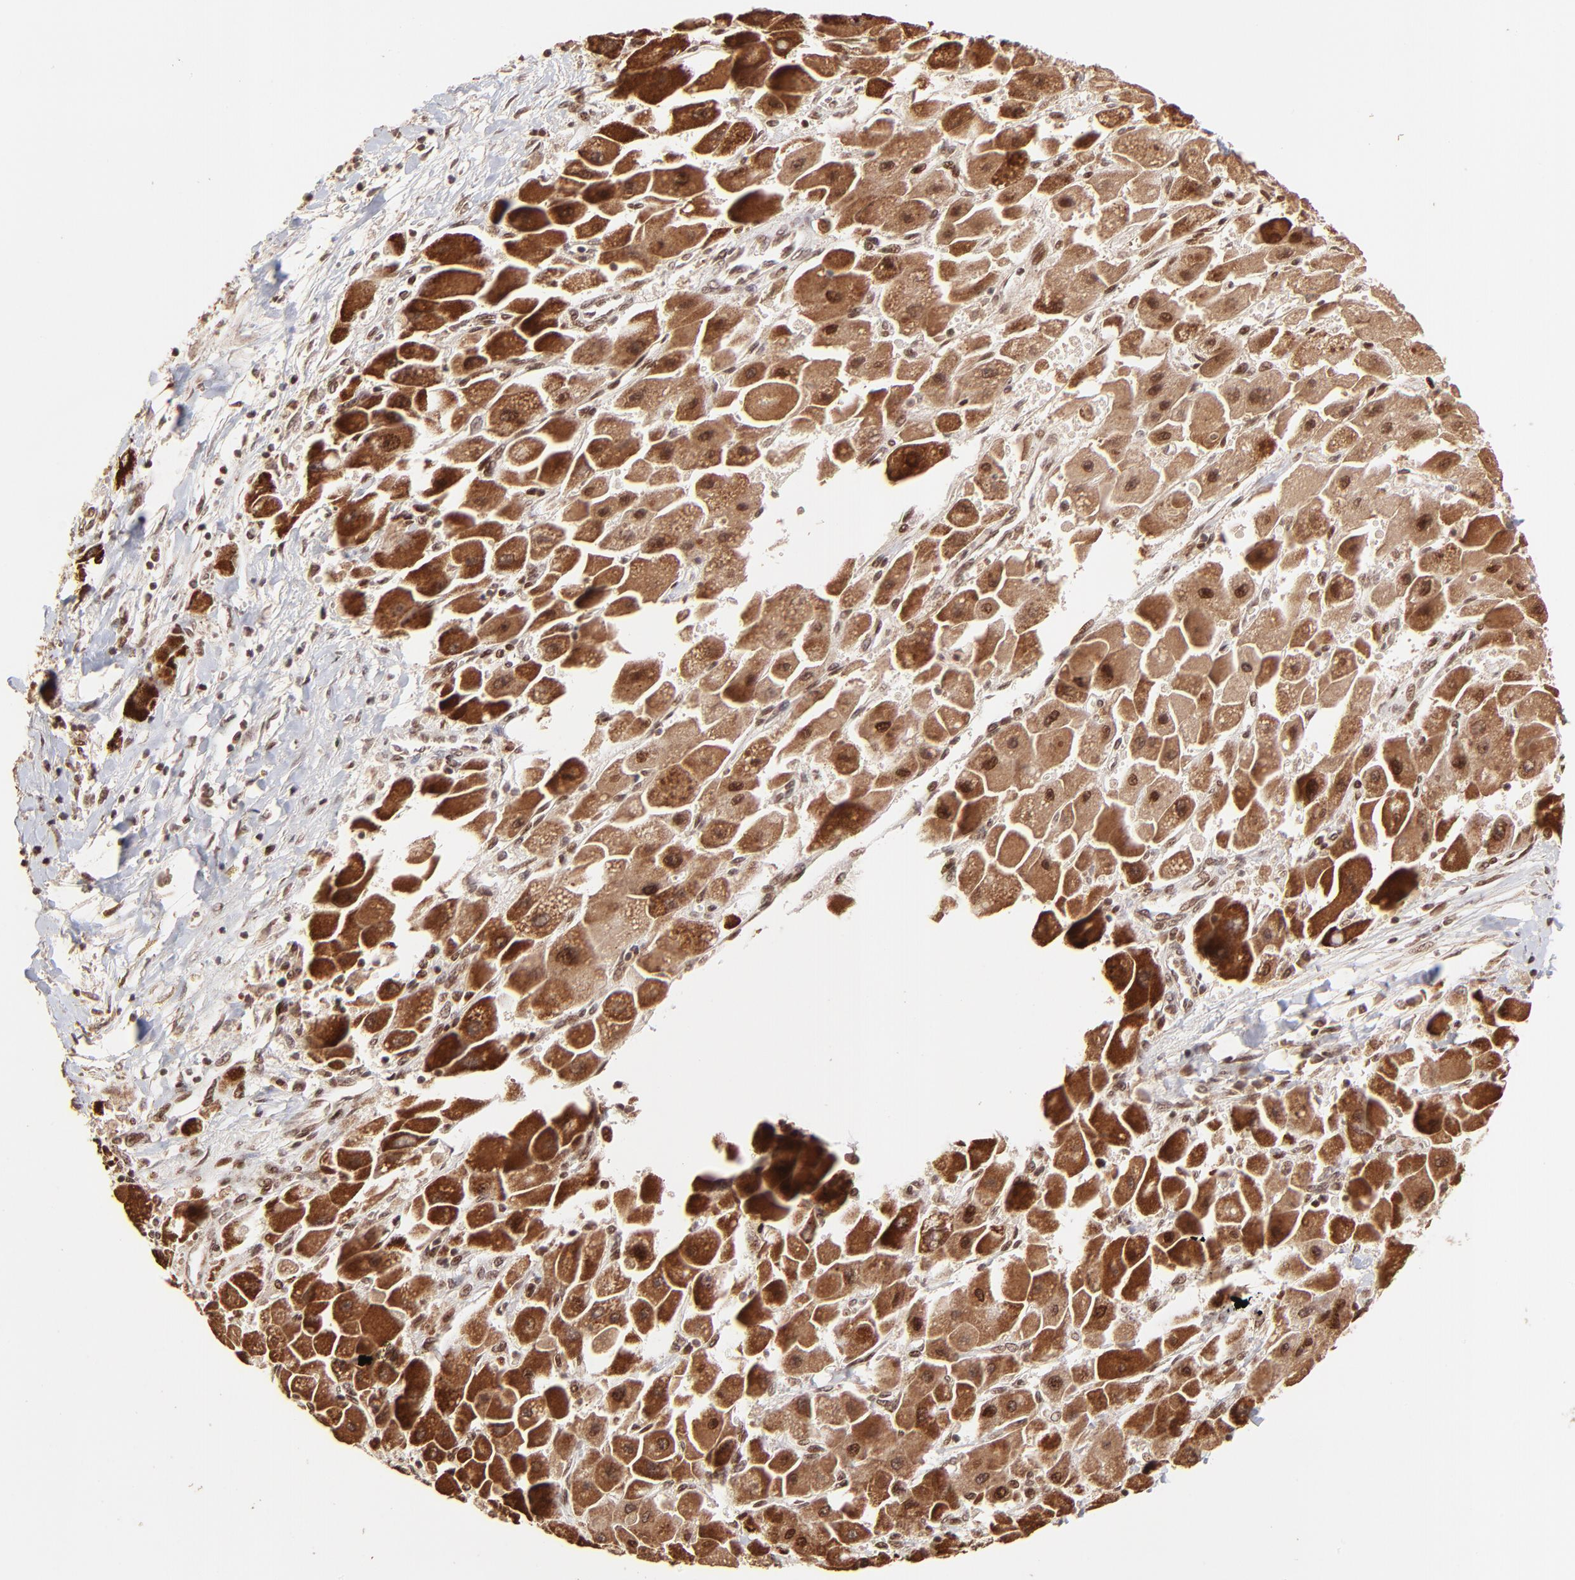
{"staining": {"intensity": "strong", "quantity": ">75%", "location": "cytoplasmic/membranous"}, "tissue": "liver cancer", "cell_type": "Tumor cells", "image_type": "cancer", "snomed": [{"axis": "morphology", "description": "Carcinoma, Hepatocellular, NOS"}, {"axis": "topography", "description": "Liver"}], "caption": "Immunohistochemical staining of liver cancer demonstrates high levels of strong cytoplasmic/membranous protein positivity in about >75% of tumor cells.", "gene": "MED15", "patient": {"sex": "male", "age": 24}}